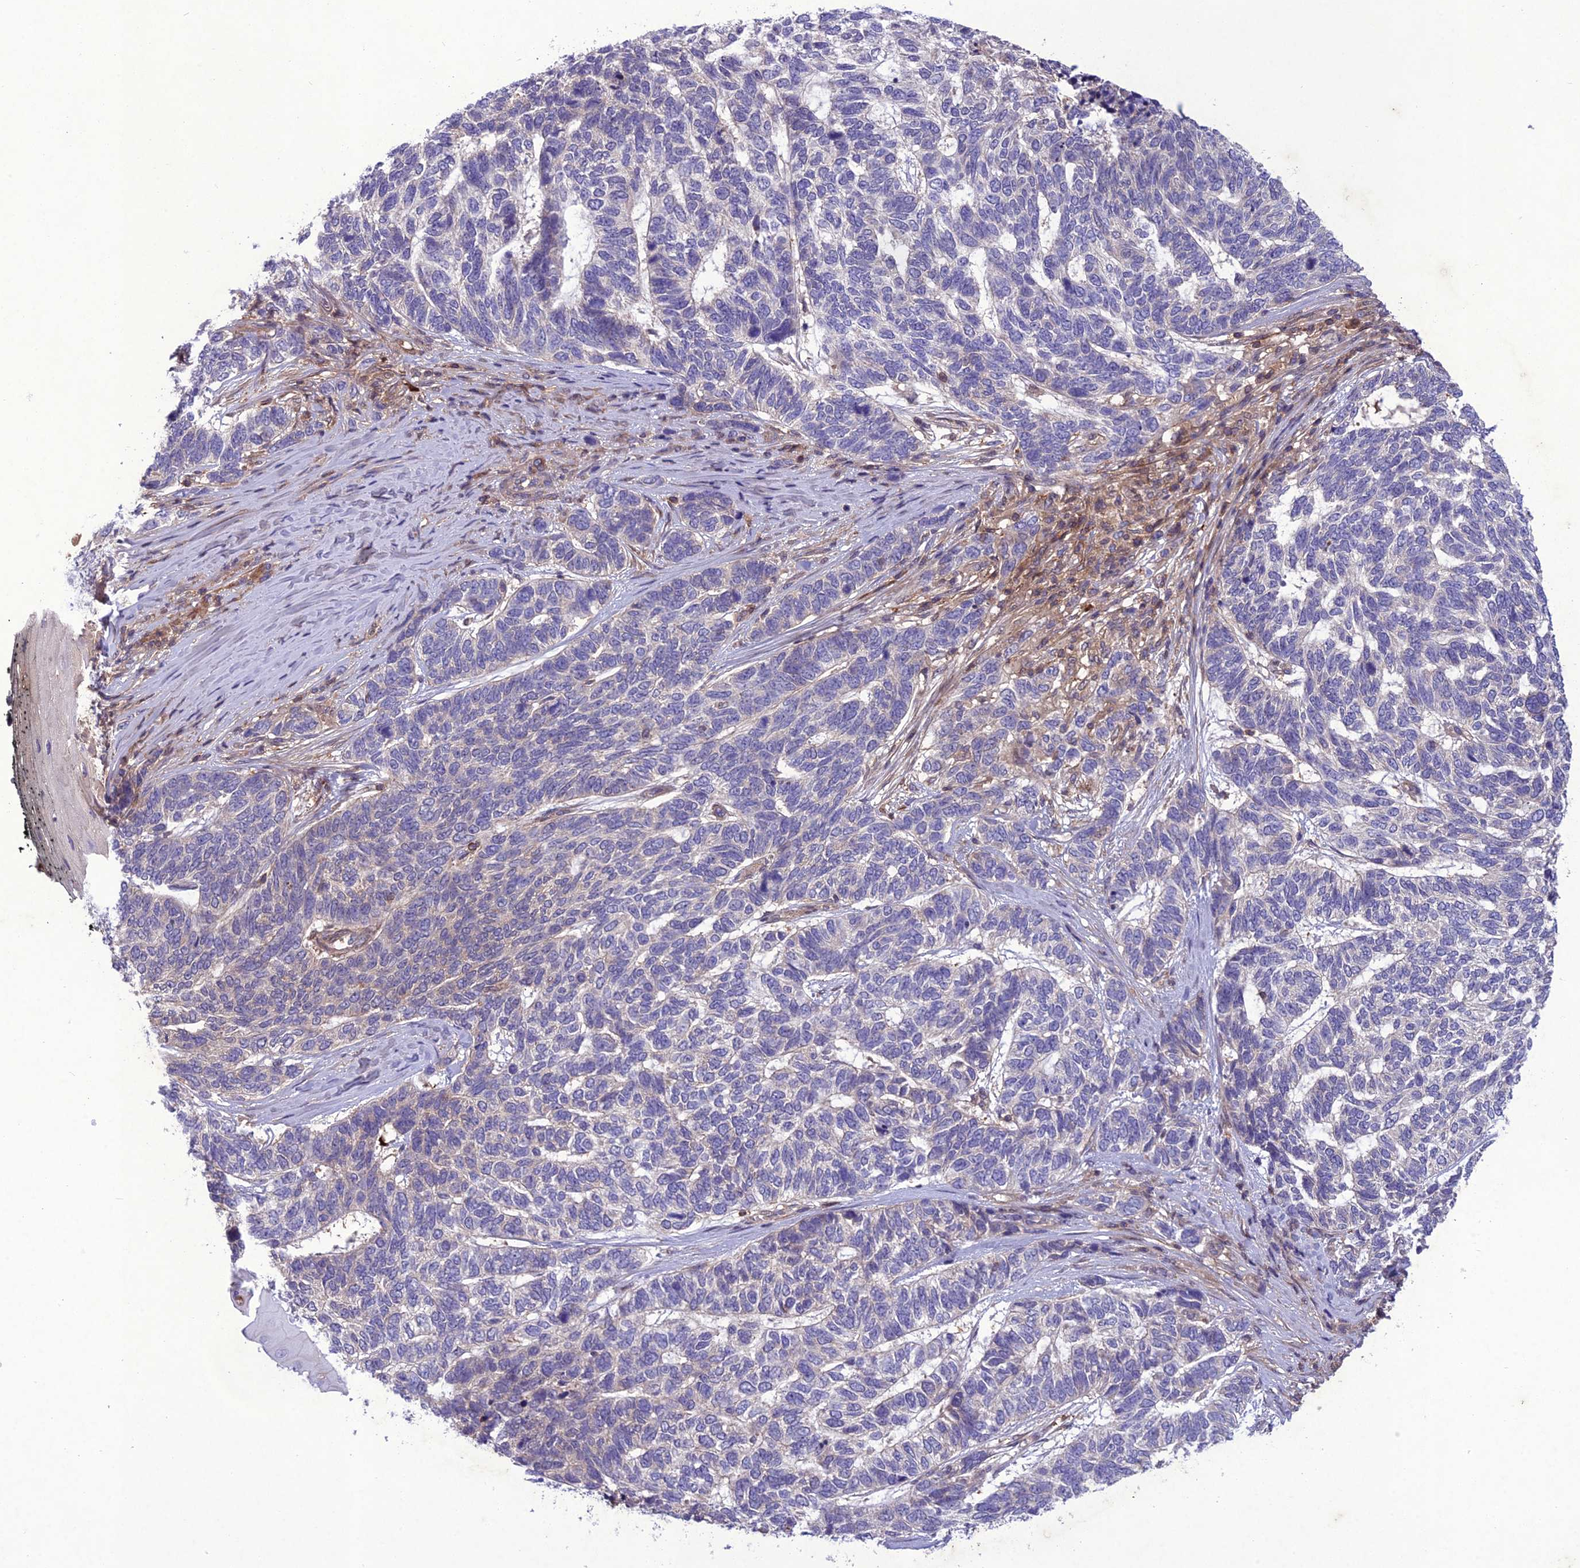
{"staining": {"intensity": "negative", "quantity": "none", "location": "none"}, "tissue": "skin cancer", "cell_type": "Tumor cells", "image_type": "cancer", "snomed": [{"axis": "morphology", "description": "Basal cell carcinoma"}, {"axis": "topography", "description": "Skin"}], "caption": "Immunohistochemistry image of human basal cell carcinoma (skin) stained for a protein (brown), which reveals no staining in tumor cells.", "gene": "GDF6", "patient": {"sex": "female", "age": 65}}